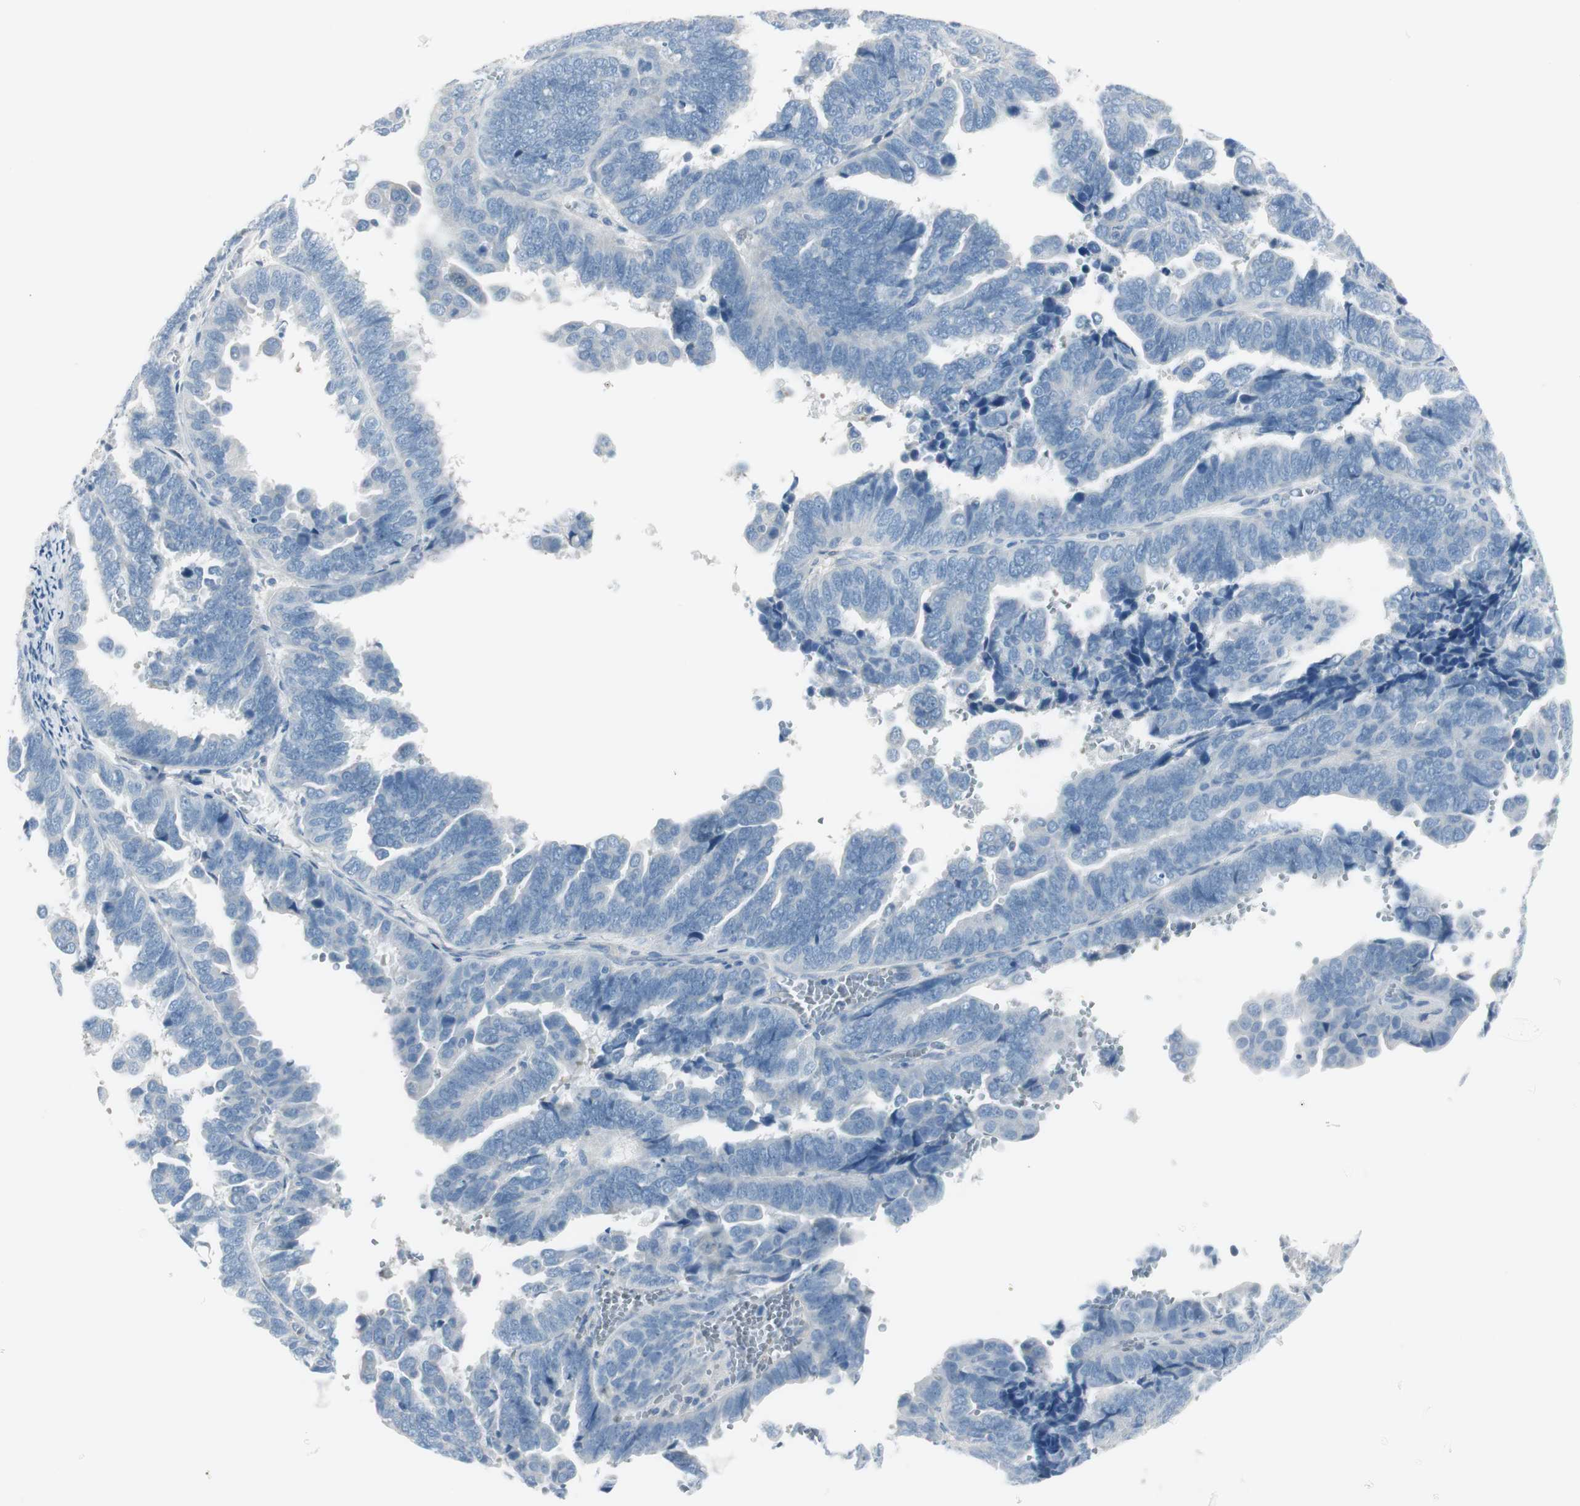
{"staining": {"intensity": "negative", "quantity": "none", "location": "none"}, "tissue": "endometrial cancer", "cell_type": "Tumor cells", "image_type": "cancer", "snomed": [{"axis": "morphology", "description": "Adenocarcinoma, NOS"}, {"axis": "topography", "description": "Endometrium"}], "caption": "High power microscopy micrograph of an immunohistochemistry photomicrograph of endometrial adenocarcinoma, revealing no significant expression in tumor cells.", "gene": "CACNA2D1", "patient": {"sex": "female", "age": 75}}